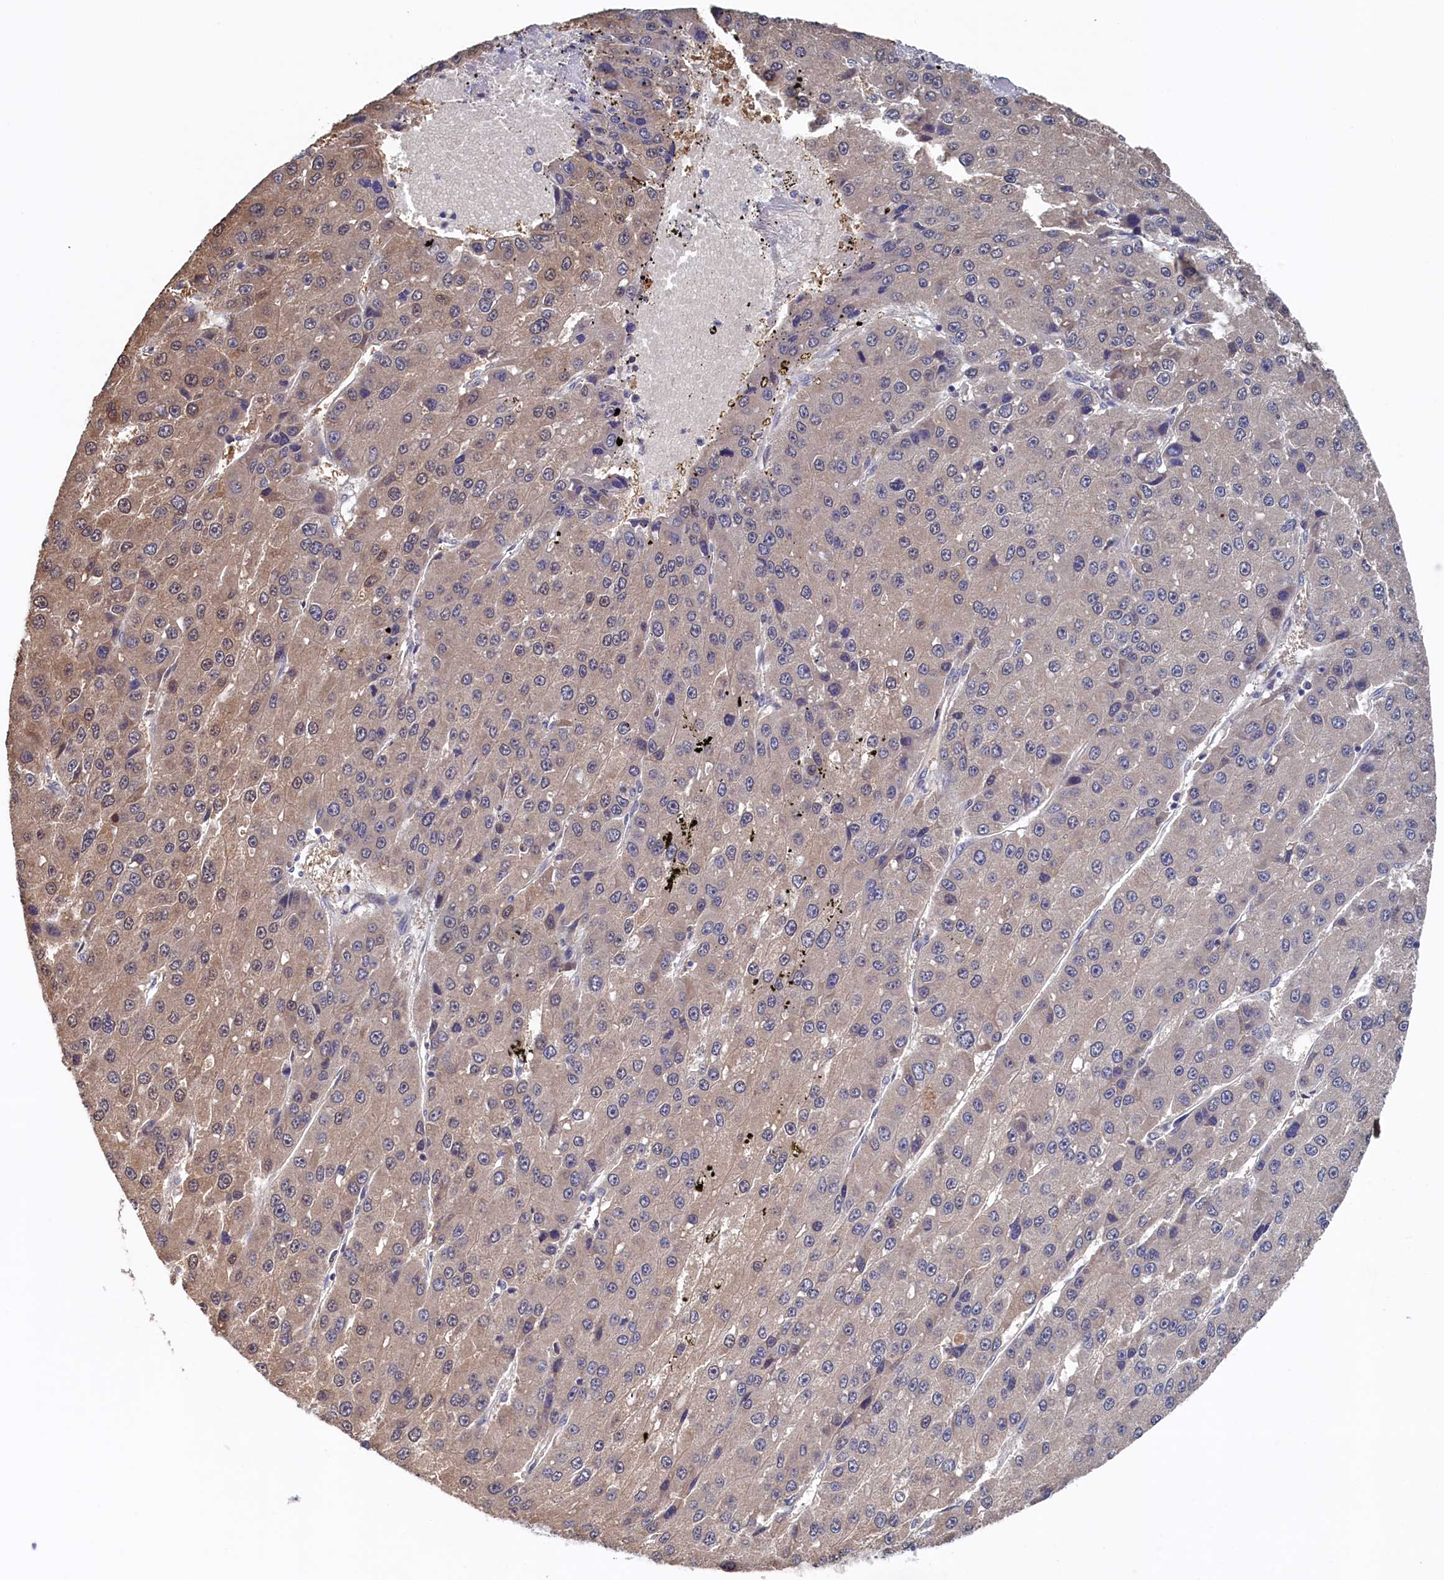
{"staining": {"intensity": "weak", "quantity": ">75%", "location": "cytoplasmic/membranous,nuclear"}, "tissue": "liver cancer", "cell_type": "Tumor cells", "image_type": "cancer", "snomed": [{"axis": "morphology", "description": "Carcinoma, Hepatocellular, NOS"}, {"axis": "topography", "description": "Liver"}], "caption": "The immunohistochemical stain shows weak cytoplasmic/membranous and nuclear expression in tumor cells of liver hepatocellular carcinoma tissue. (brown staining indicates protein expression, while blue staining denotes nuclei).", "gene": "C11orf54", "patient": {"sex": "female", "age": 73}}